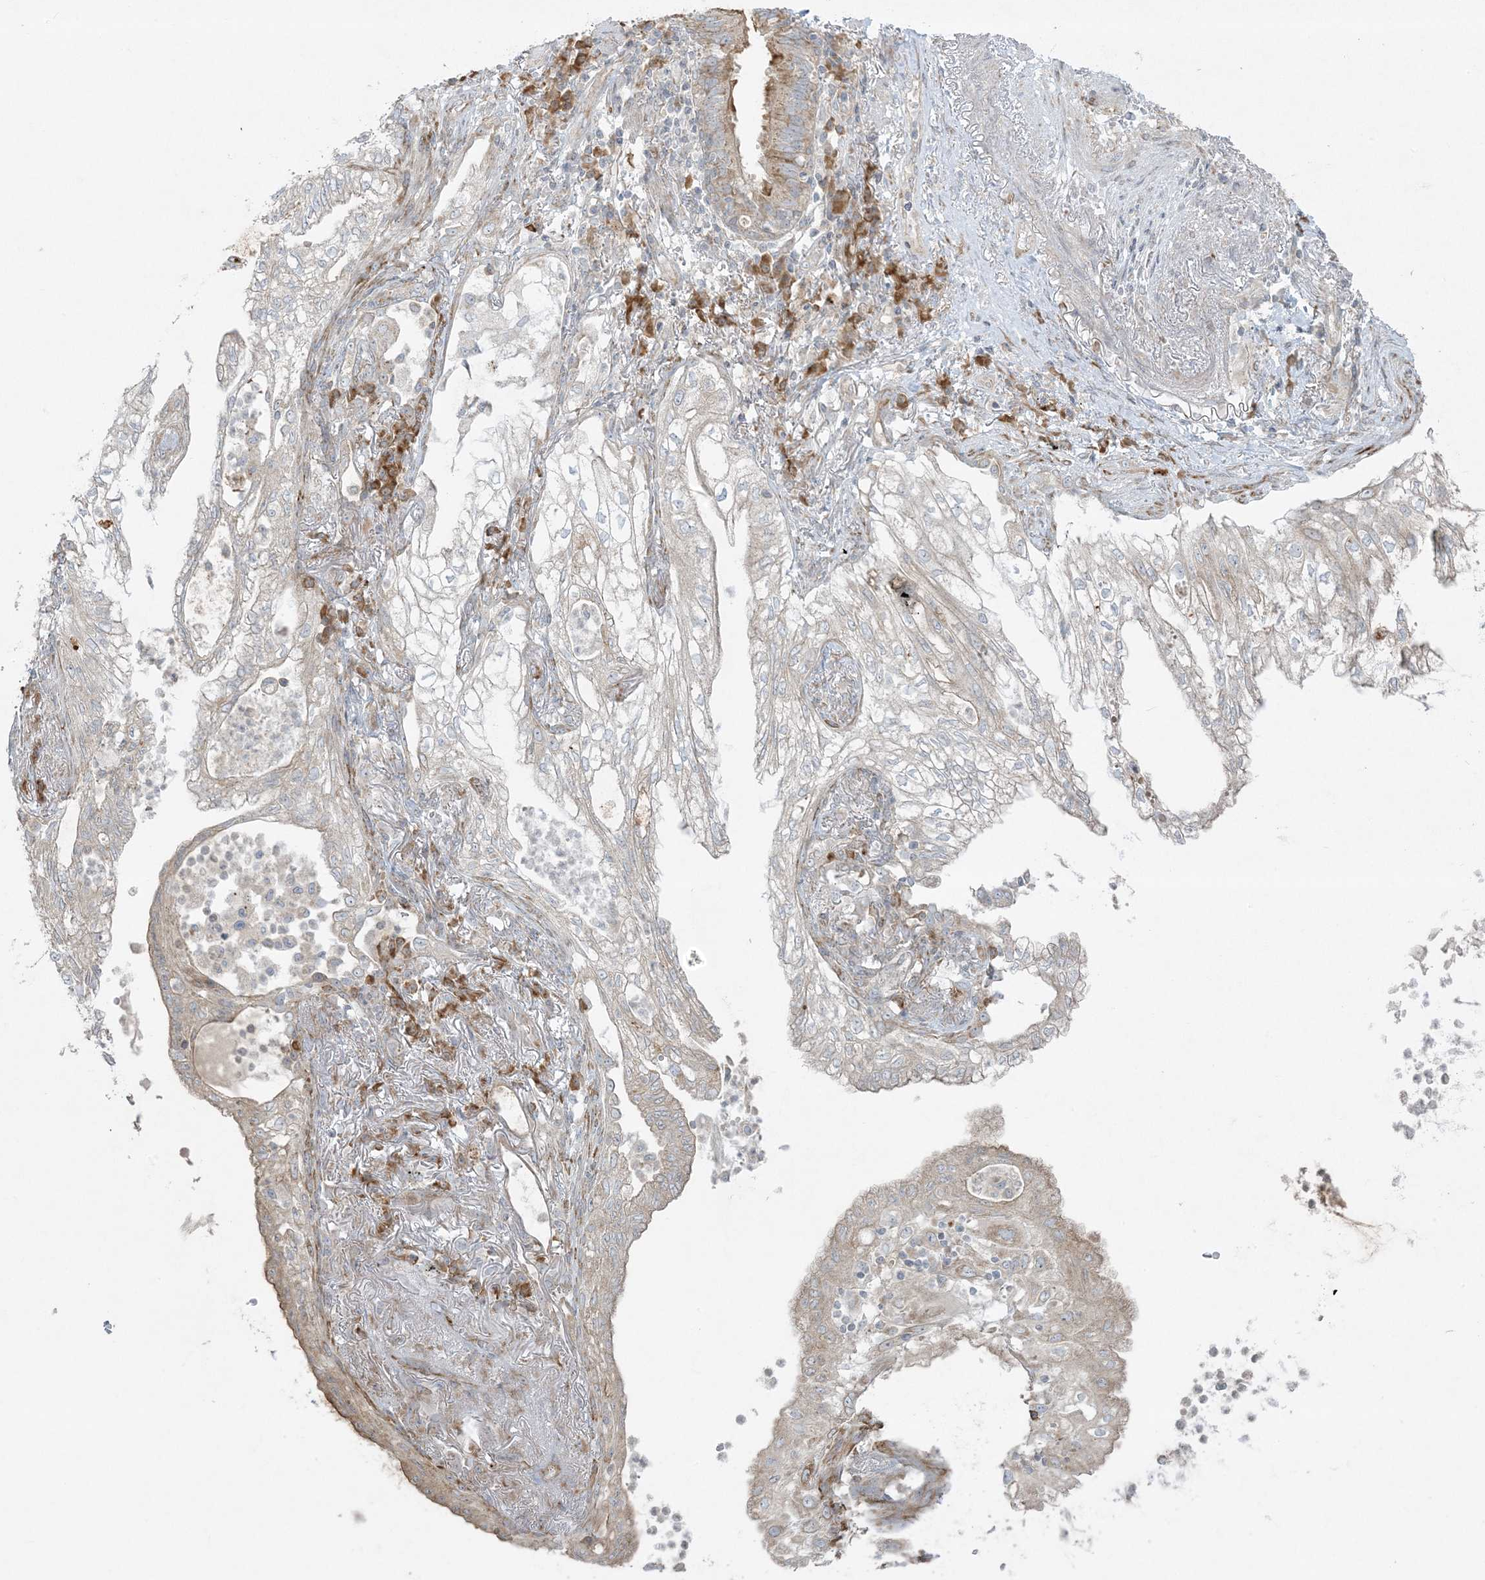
{"staining": {"intensity": "negative", "quantity": "none", "location": "none"}, "tissue": "lung cancer", "cell_type": "Tumor cells", "image_type": "cancer", "snomed": [{"axis": "morphology", "description": "Adenocarcinoma, NOS"}, {"axis": "topography", "description": "Lung"}], "caption": "Tumor cells are negative for brown protein staining in lung cancer.", "gene": "ZNF263", "patient": {"sex": "female", "age": 70}}